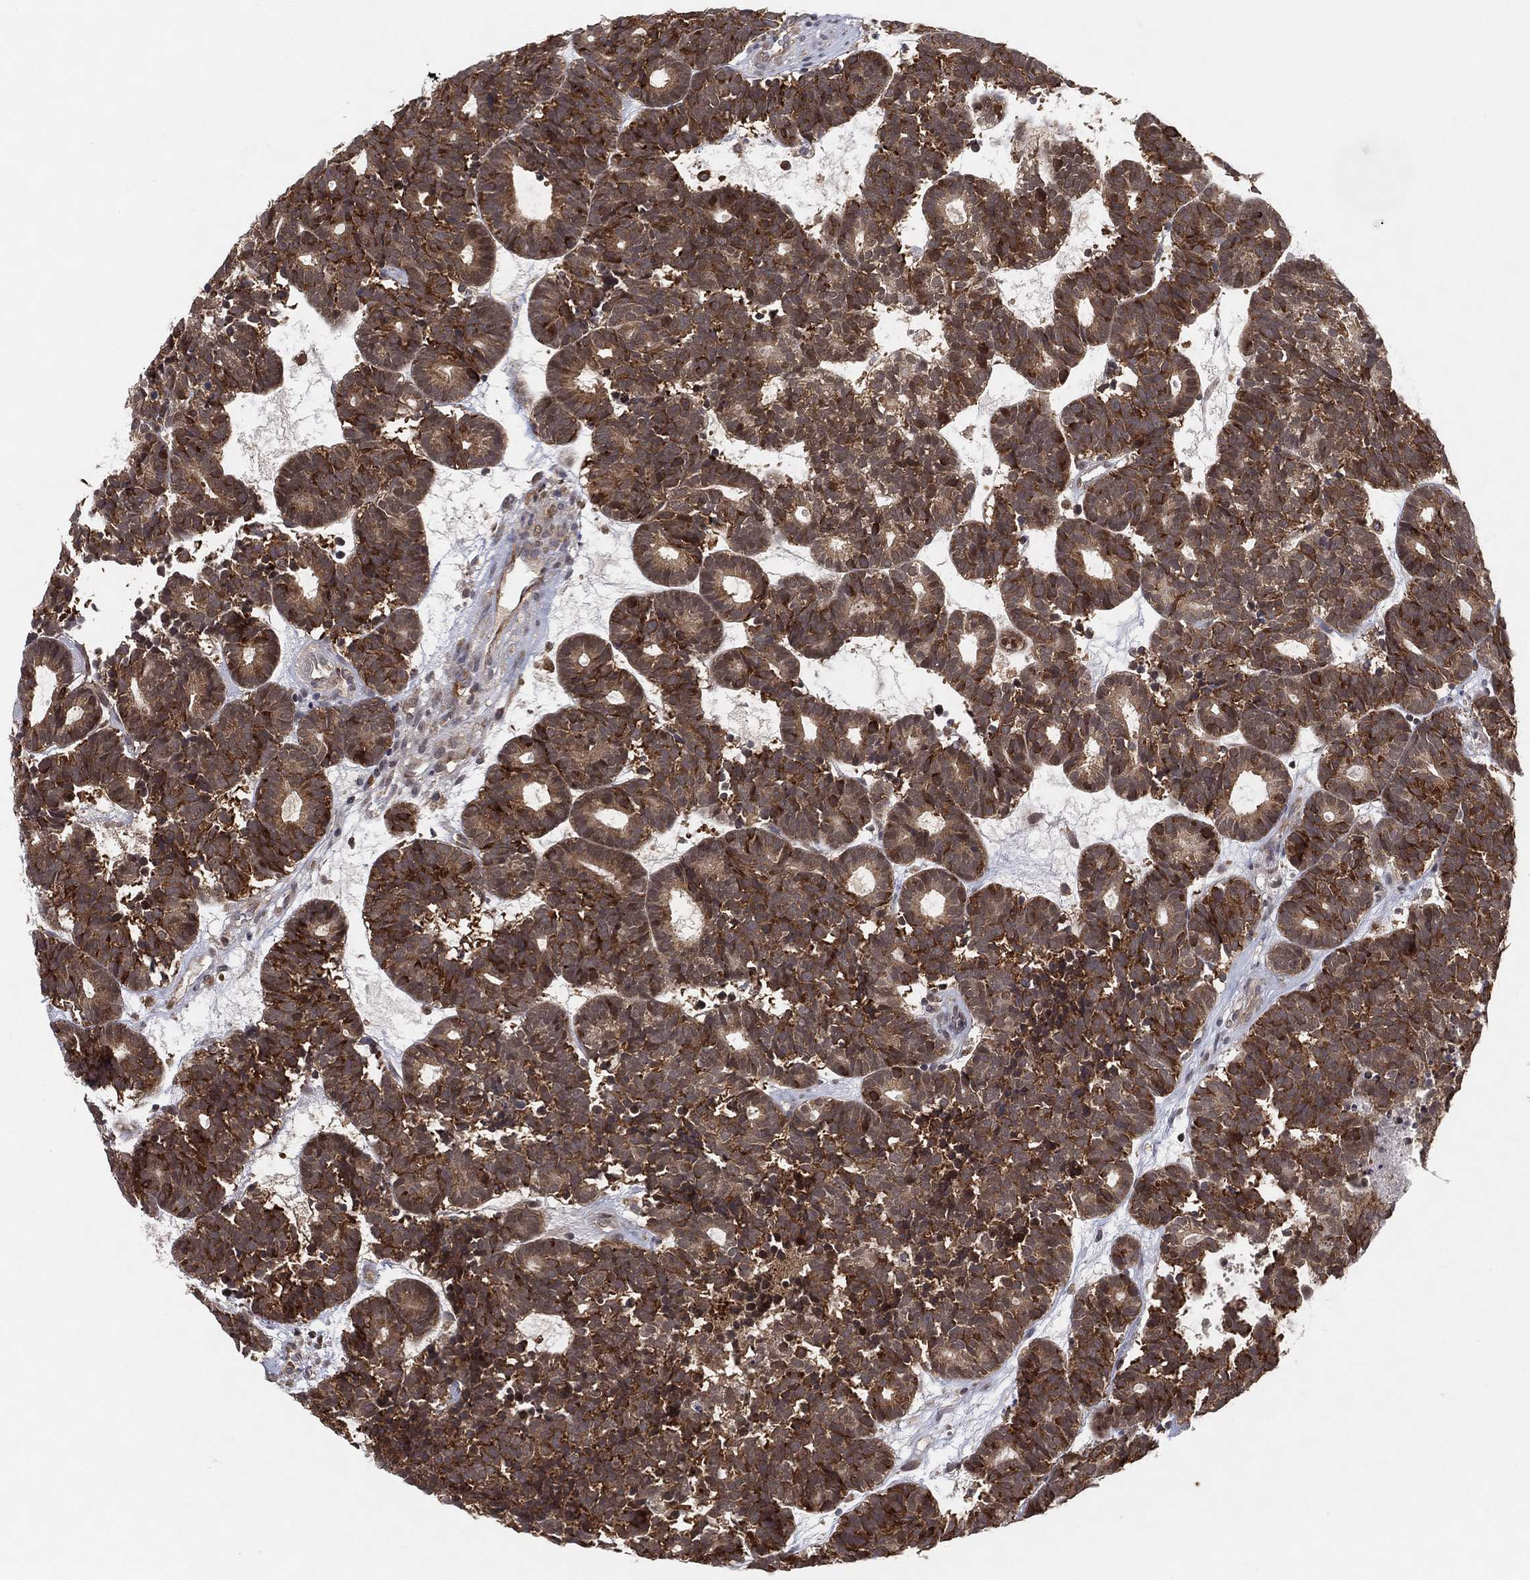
{"staining": {"intensity": "moderate", "quantity": ">75%", "location": "cytoplasmic/membranous"}, "tissue": "head and neck cancer", "cell_type": "Tumor cells", "image_type": "cancer", "snomed": [{"axis": "morphology", "description": "Adenocarcinoma, NOS"}, {"axis": "topography", "description": "Head-Neck"}], "caption": "High-power microscopy captured an IHC micrograph of head and neck cancer (adenocarcinoma), revealing moderate cytoplasmic/membranous positivity in approximately >75% of tumor cells. Nuclei are stained in blue.", "gene": "TMTC4", "patient": {"sex": "female", "age": 81}}